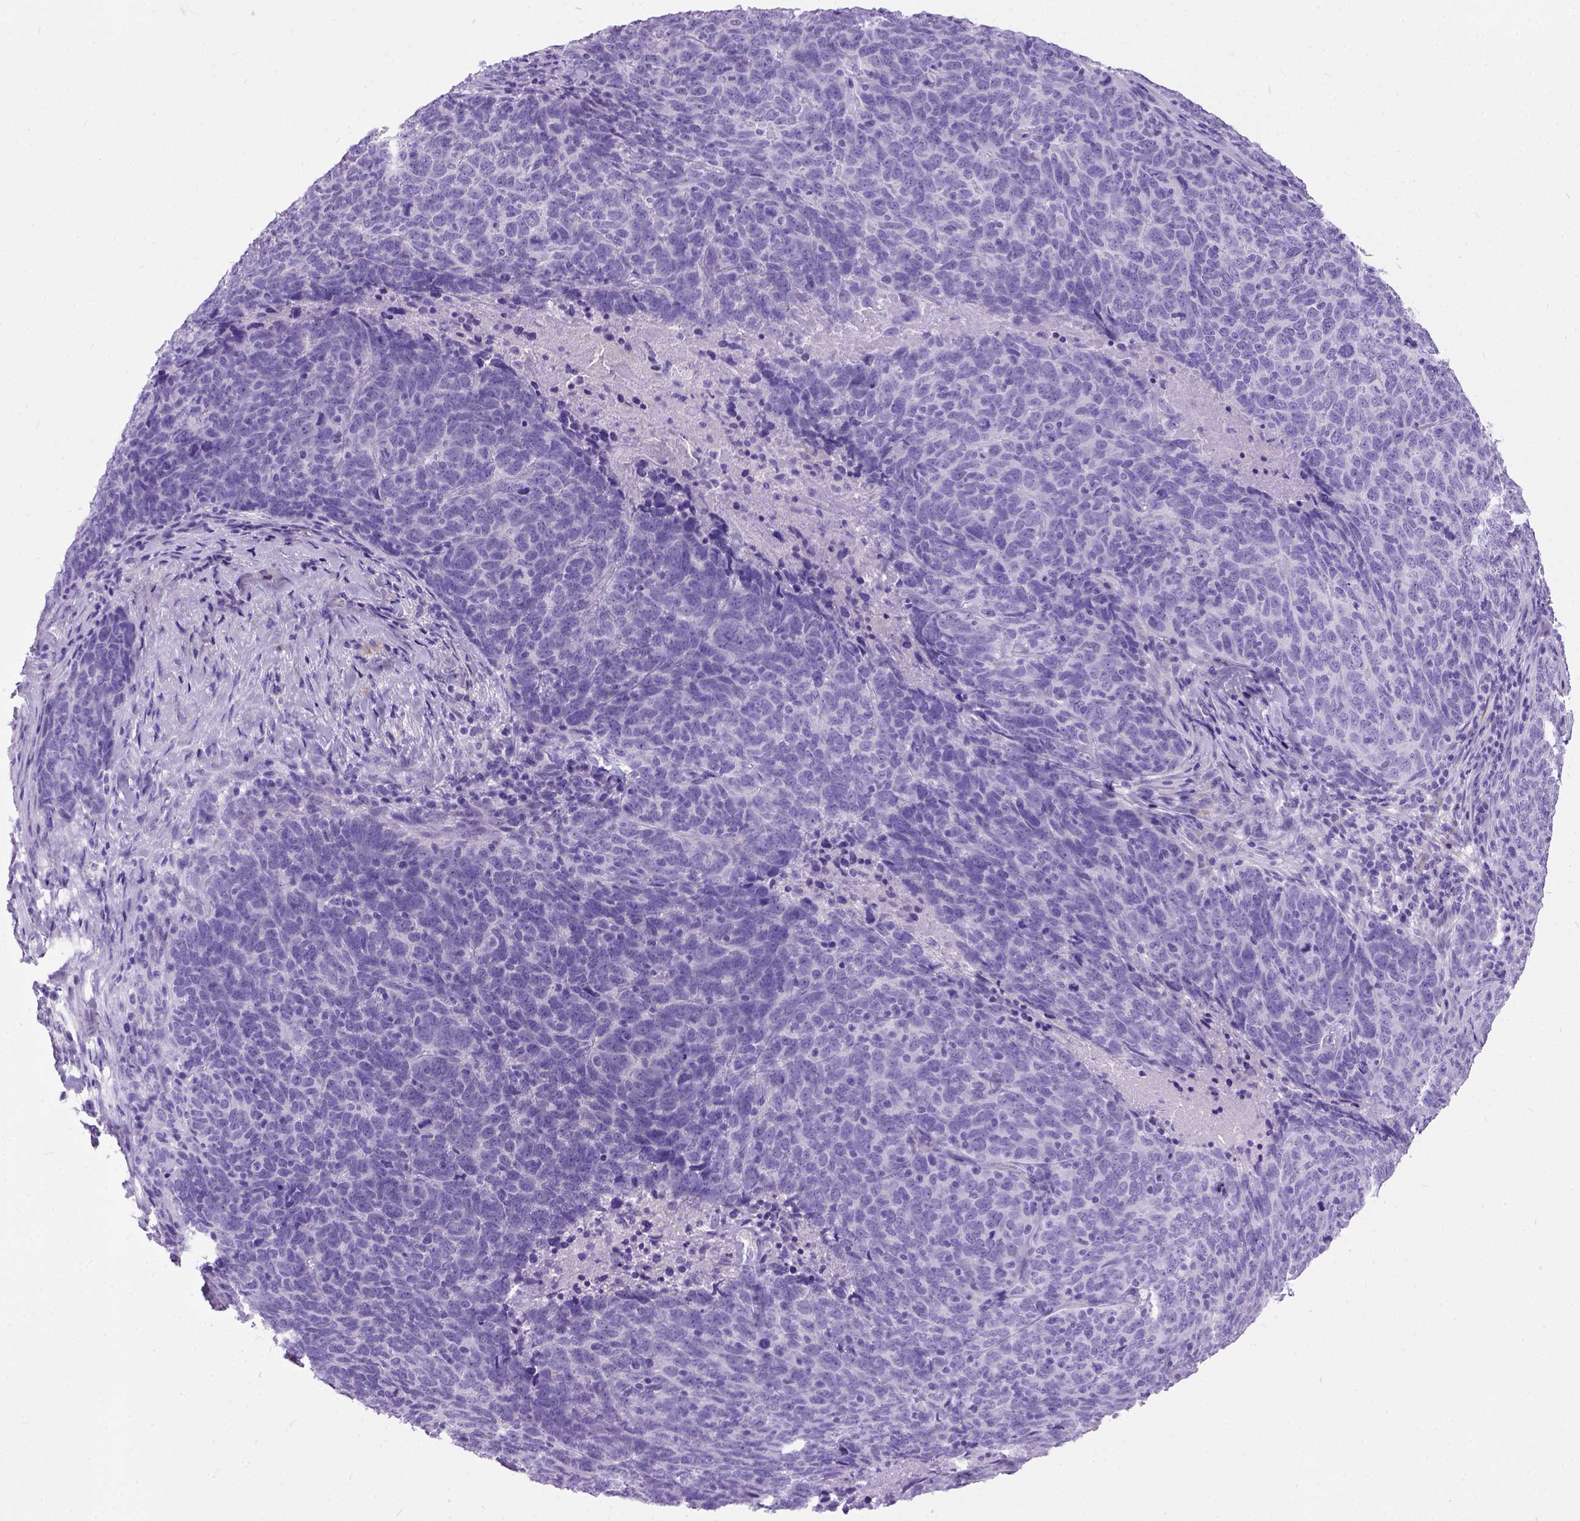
{"staining": {"intensity": "negative", "quantity": "none", "location": "none"}, "tissue": "skin cancer", "cell_type": "Tumor cells", "image_type": "cancer", "snomed": [{"axis": "morphology", "description": "Squamous cell carcinoma, NOS"}, {"axis": "topography", "description": "Skin"}, {"axis": "topography", "description": "Anal"}], "caption": "High magnification brightfield microscopy of skin cancer stained with DAB (3,3'-diaminobenzidine) (brown) and counterstained with hematoxylin (blue): tumor cells show no significant staining.", "gene": "IGF2", "patient": {"sex": "female", "age": 51}}